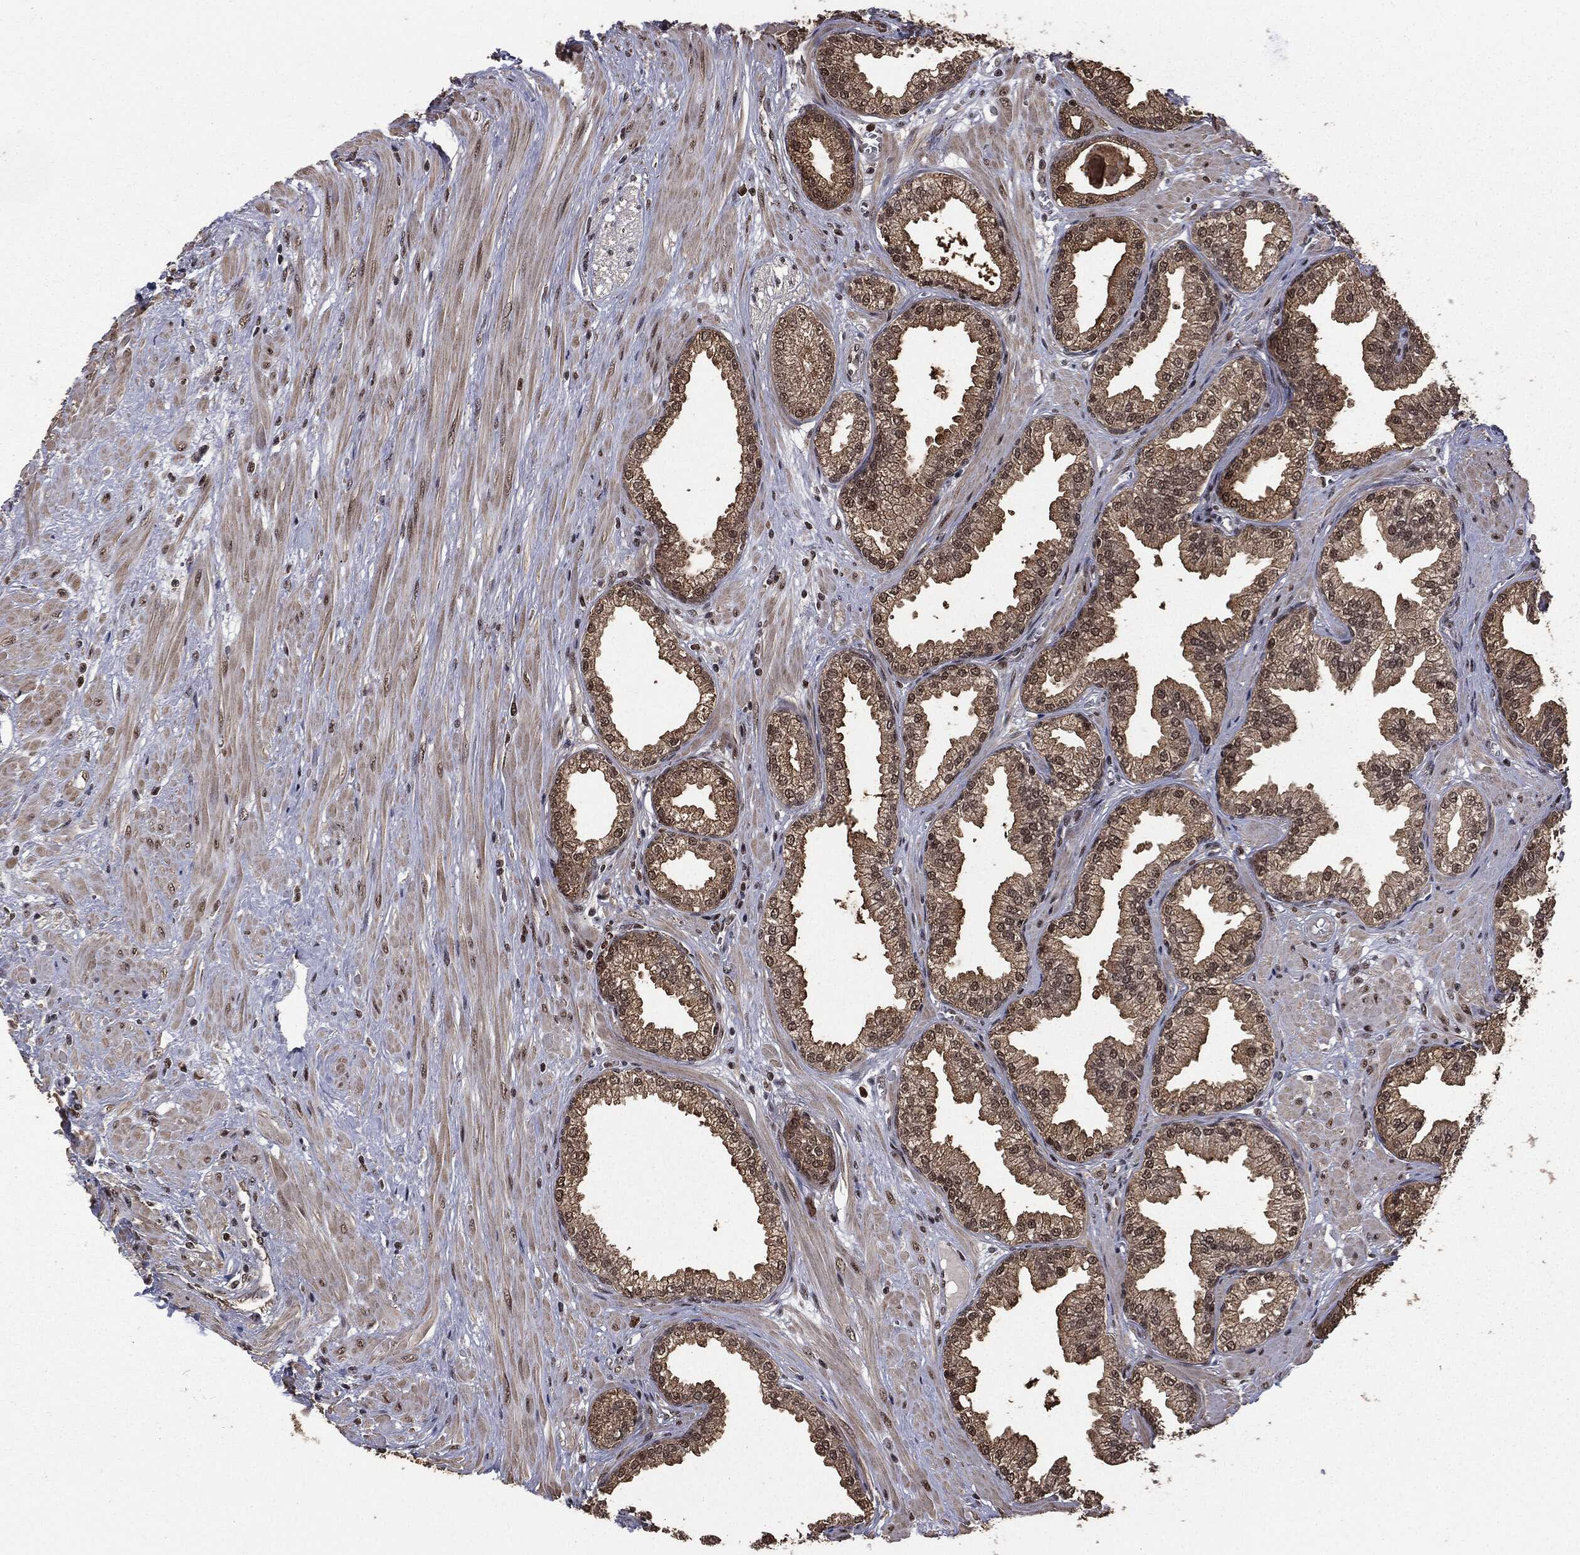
{"staining": {"intensity": "moderate", "quantity": ">75%", "location": "cytoplasmic/membranous,nuclear"}, "tissue": "prostate", "cell_type": "Glandular cells", "image_type": "normal", "snomed": [{"axis": "morphology", "description": "Normal tissue, NOS"}, {"axis": "topography", "description": "Prostate"}], "caption": "A histopathology image of human prostate stained for a protein reveals moderate cytoplasmic/membranous,nuclear brown staining in glandular cells. The staining was performed using DAB, with brown indicating positive protein expression. Nuclei are stained blue with hematoxylin.", "gene": "JMJD6", "patient": {"sex": "male", "age": 64}}